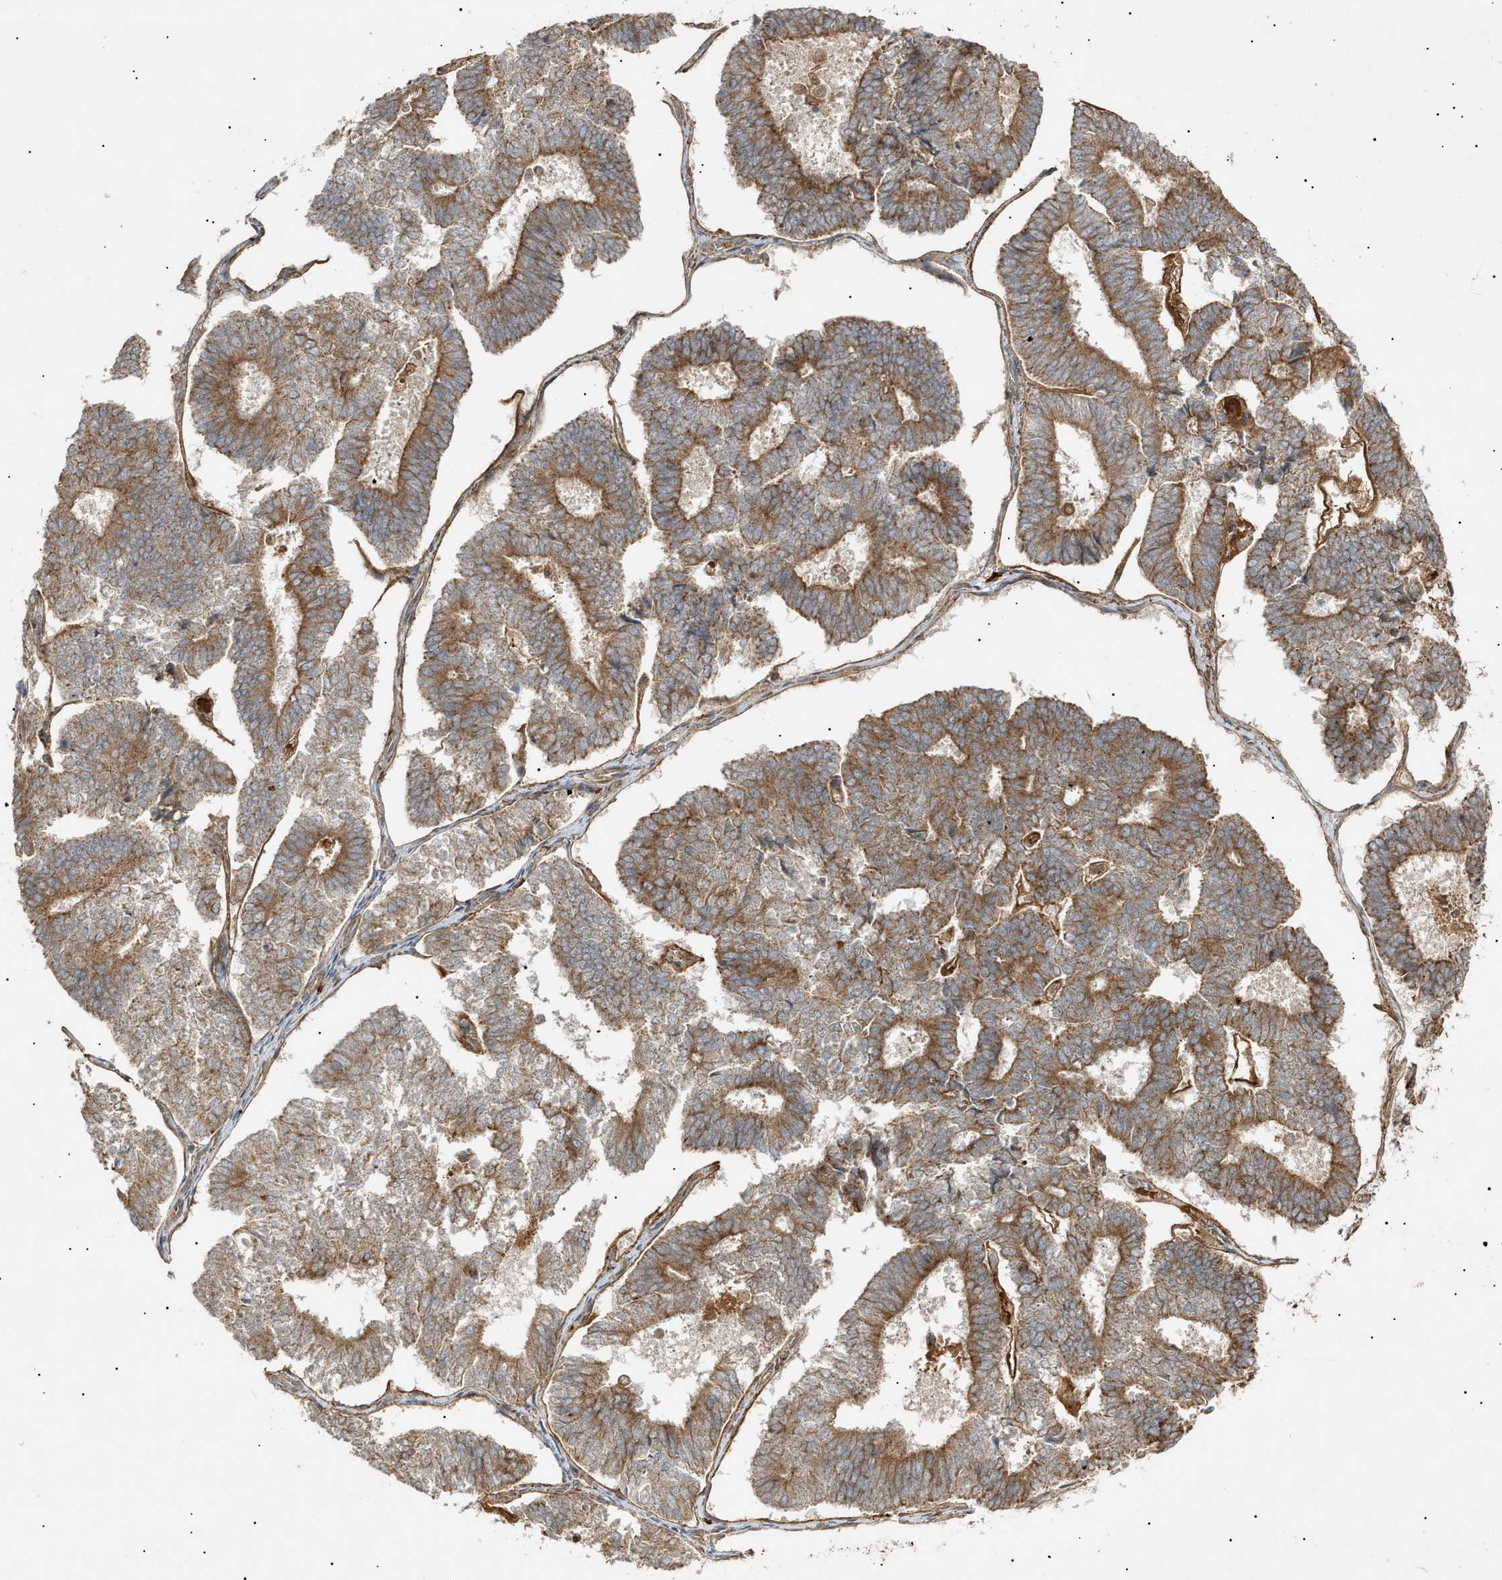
{"staining": {"intensity": "moderate", "quantity": ">75%", "location": "cytoplasmic/membranous"}, "tissue": "endometrial cancer", "cell_type": "Tumor cells", "image_type": "cancer", "snomed": [{"axis": "morphology", "description": "Adenocarcinoma, NOS"}, {"axis": "topography", "description": "Endometrium"}], "caption": "Protein analysis of adenocarcinoma (endometrial) tissue displays moderate cytoplasmic/membranous staining in about >75% of tumor cells.", "gene": "MTCH1", "patient": {"sex": "female", "age": 70}}